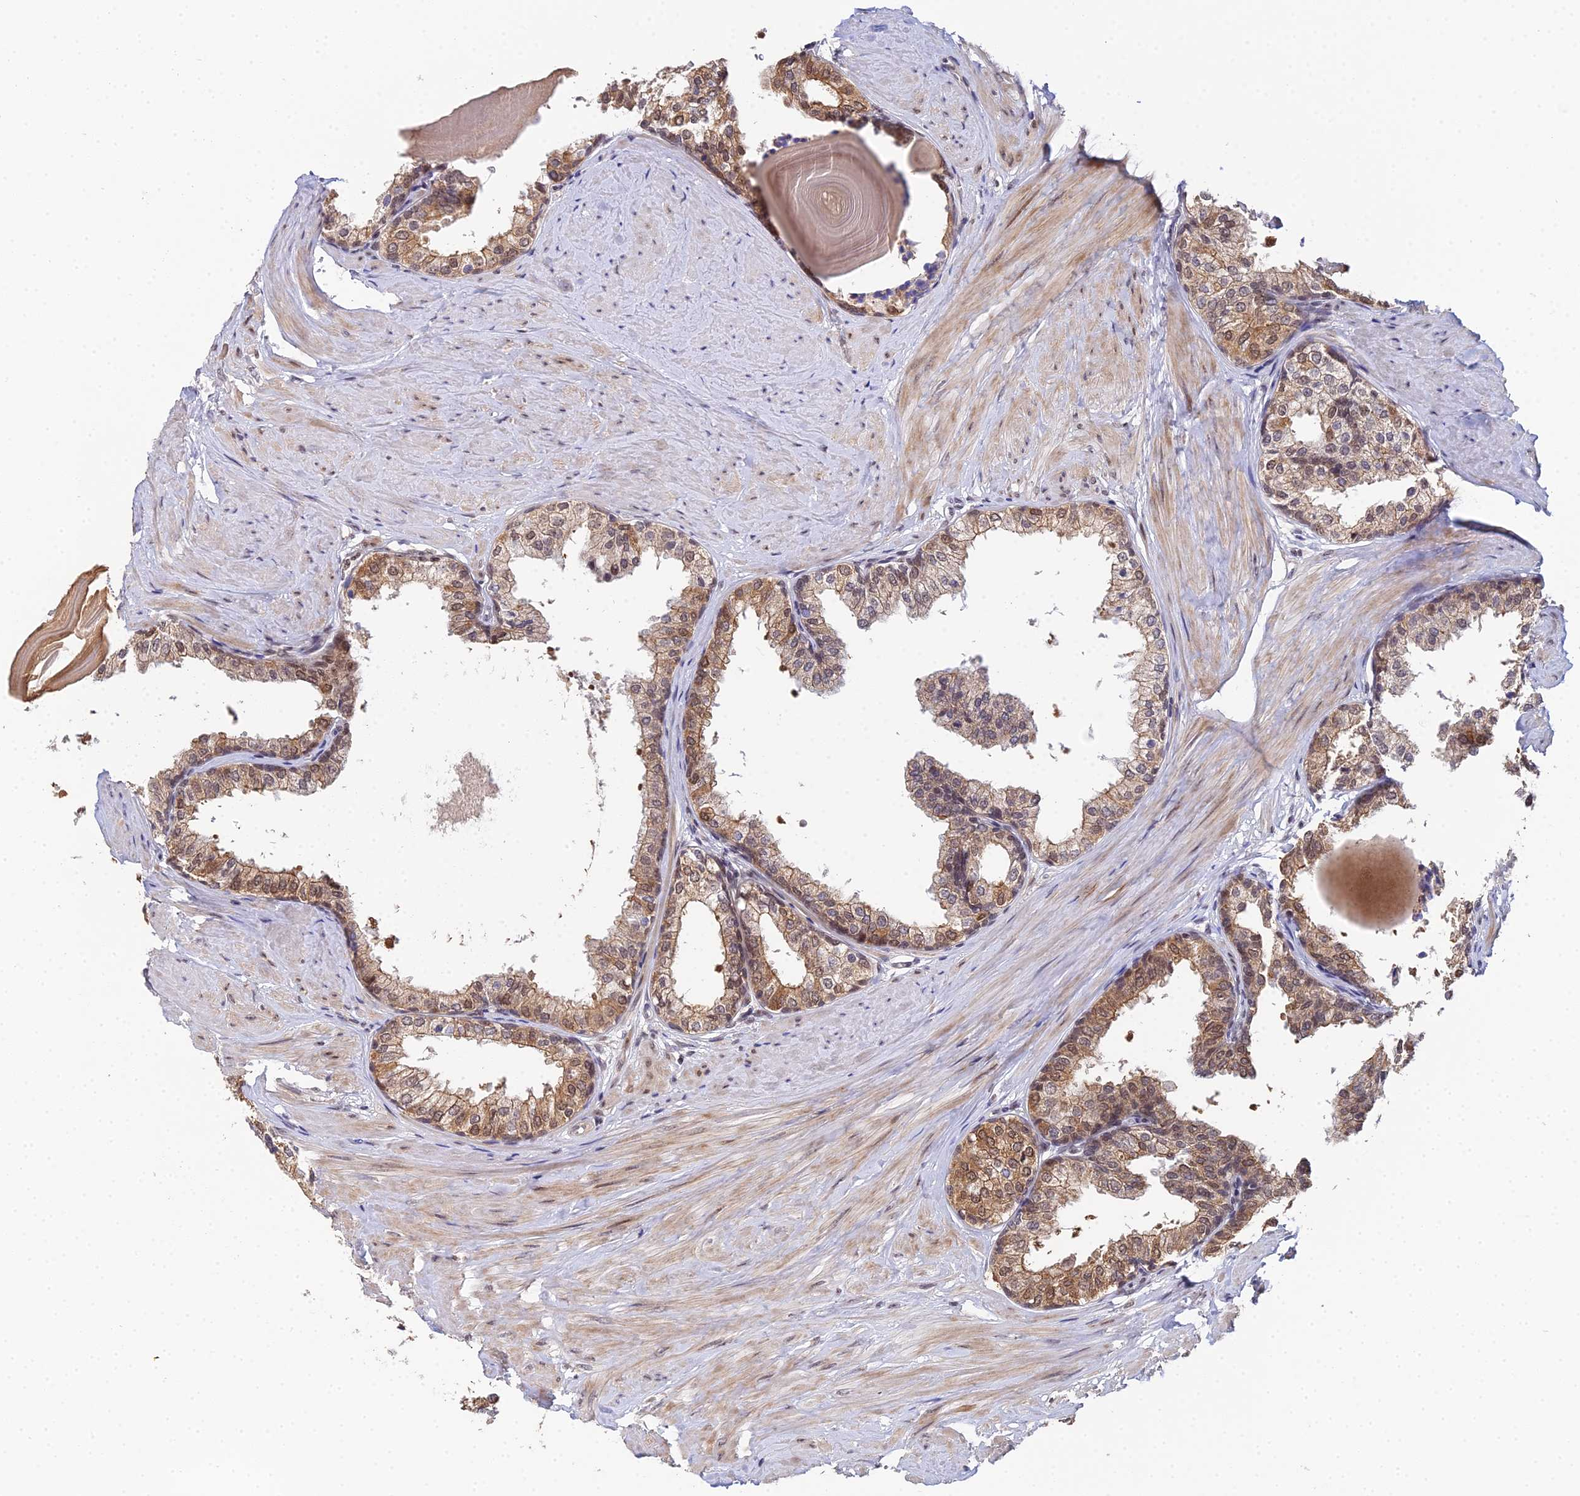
{"staining": {"intensity": "moderate", "quantity": ">75%", "location": "cytoplasmic/membranous,nuclear"}, "tissue": "prostate", "cell_type": "Glandular cells", "image_type": "normal", "snomed": [{"axis": "morphology", "description": "Normal tissue, NOS"}, {"axis": "topography", "description": "Prostate"}], "caption": "High-magnification brightfield microscopy of normal prostate stained with DAB (3,3'-diaminobenzidine) (brown) and counterstained with hematoxylin (blue). glandular cells exhibit moderate cytoplasmic/membranous,nuclear positivity is present in about>75% of cells.", "gene": "BIVM", "patient": {"sex": "male", "age": 48}}